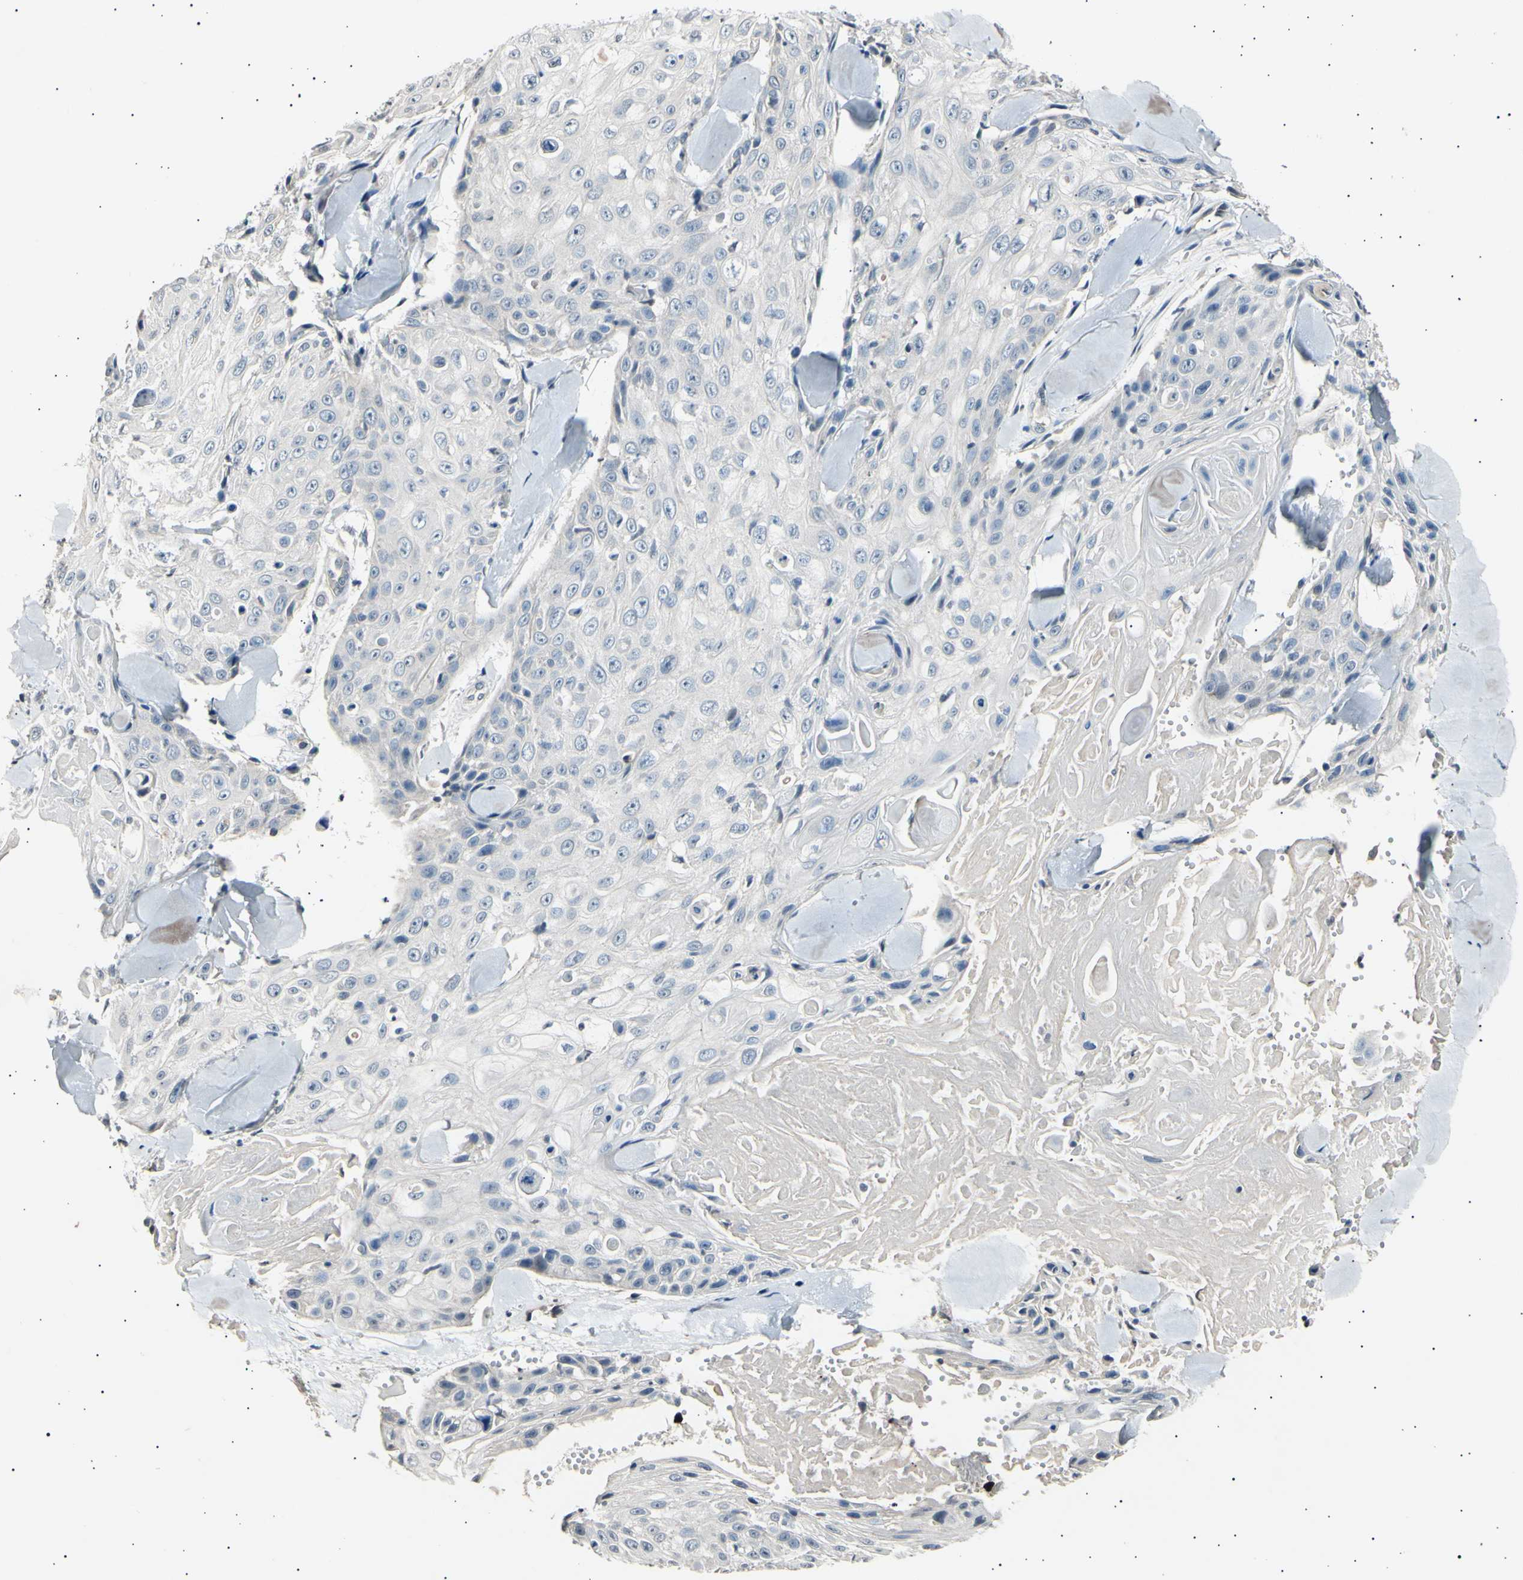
{"staining": {"intensity": "negative", "quantity": "none", "location": "none"}, "tissue": "skin cancer", "cell_type": "Tumor cells", "image_type": "cancer", "snomed": [{"axis": "morphology", "description": "Squamous cell carcinoma, NOS"}, {"axis": "topography", "description": "Skin"}], "caption": "IHC of human skin cancer reveals no positivity in tumor cells.", "gene": "AK1", "patient": {"sex": "male", "age": 86}}